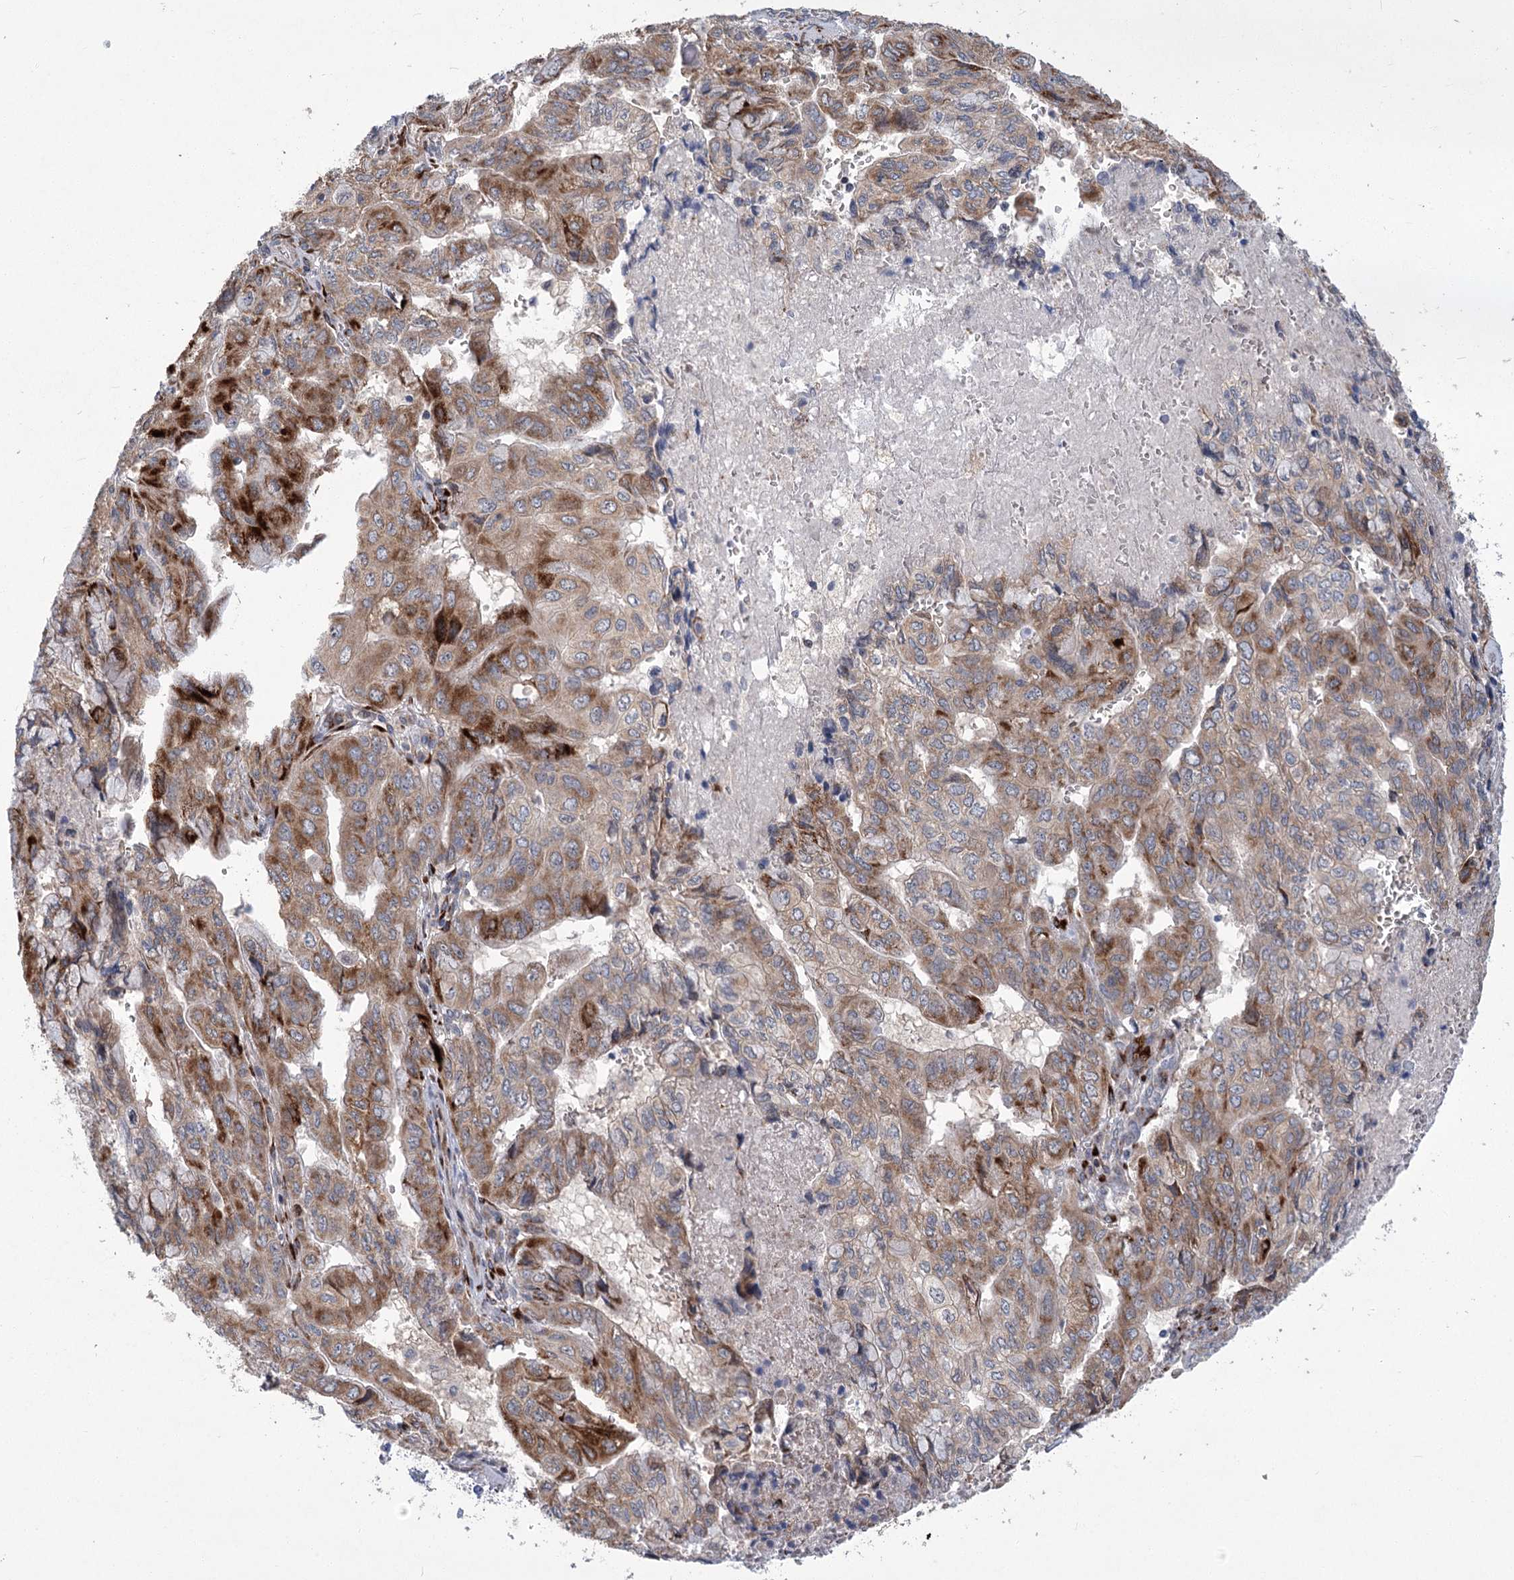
{"staining": {"intensity": "strong", "quantity": "25%-75%", "location": "cytoplasmic/membranous"}, "tissue": "pancreatic cancer", "cell_type": "Tumor cells", "image_type": "cancer", "snomed": [{"axis": "morphology", "description": "Adenocarcinoma, NOS"}, {"axis": "topography", "description": "Pancreas"}], "caption": "Immunohistochemical staining of human pancreatic adenocarcinoma demonstrates high levels of strong cytoplasmic/membranous protein expression in approximately 25%-75% of tumor cells.", "gene": "GCNT4", "patient": {"sex": "male", "age": 51}}